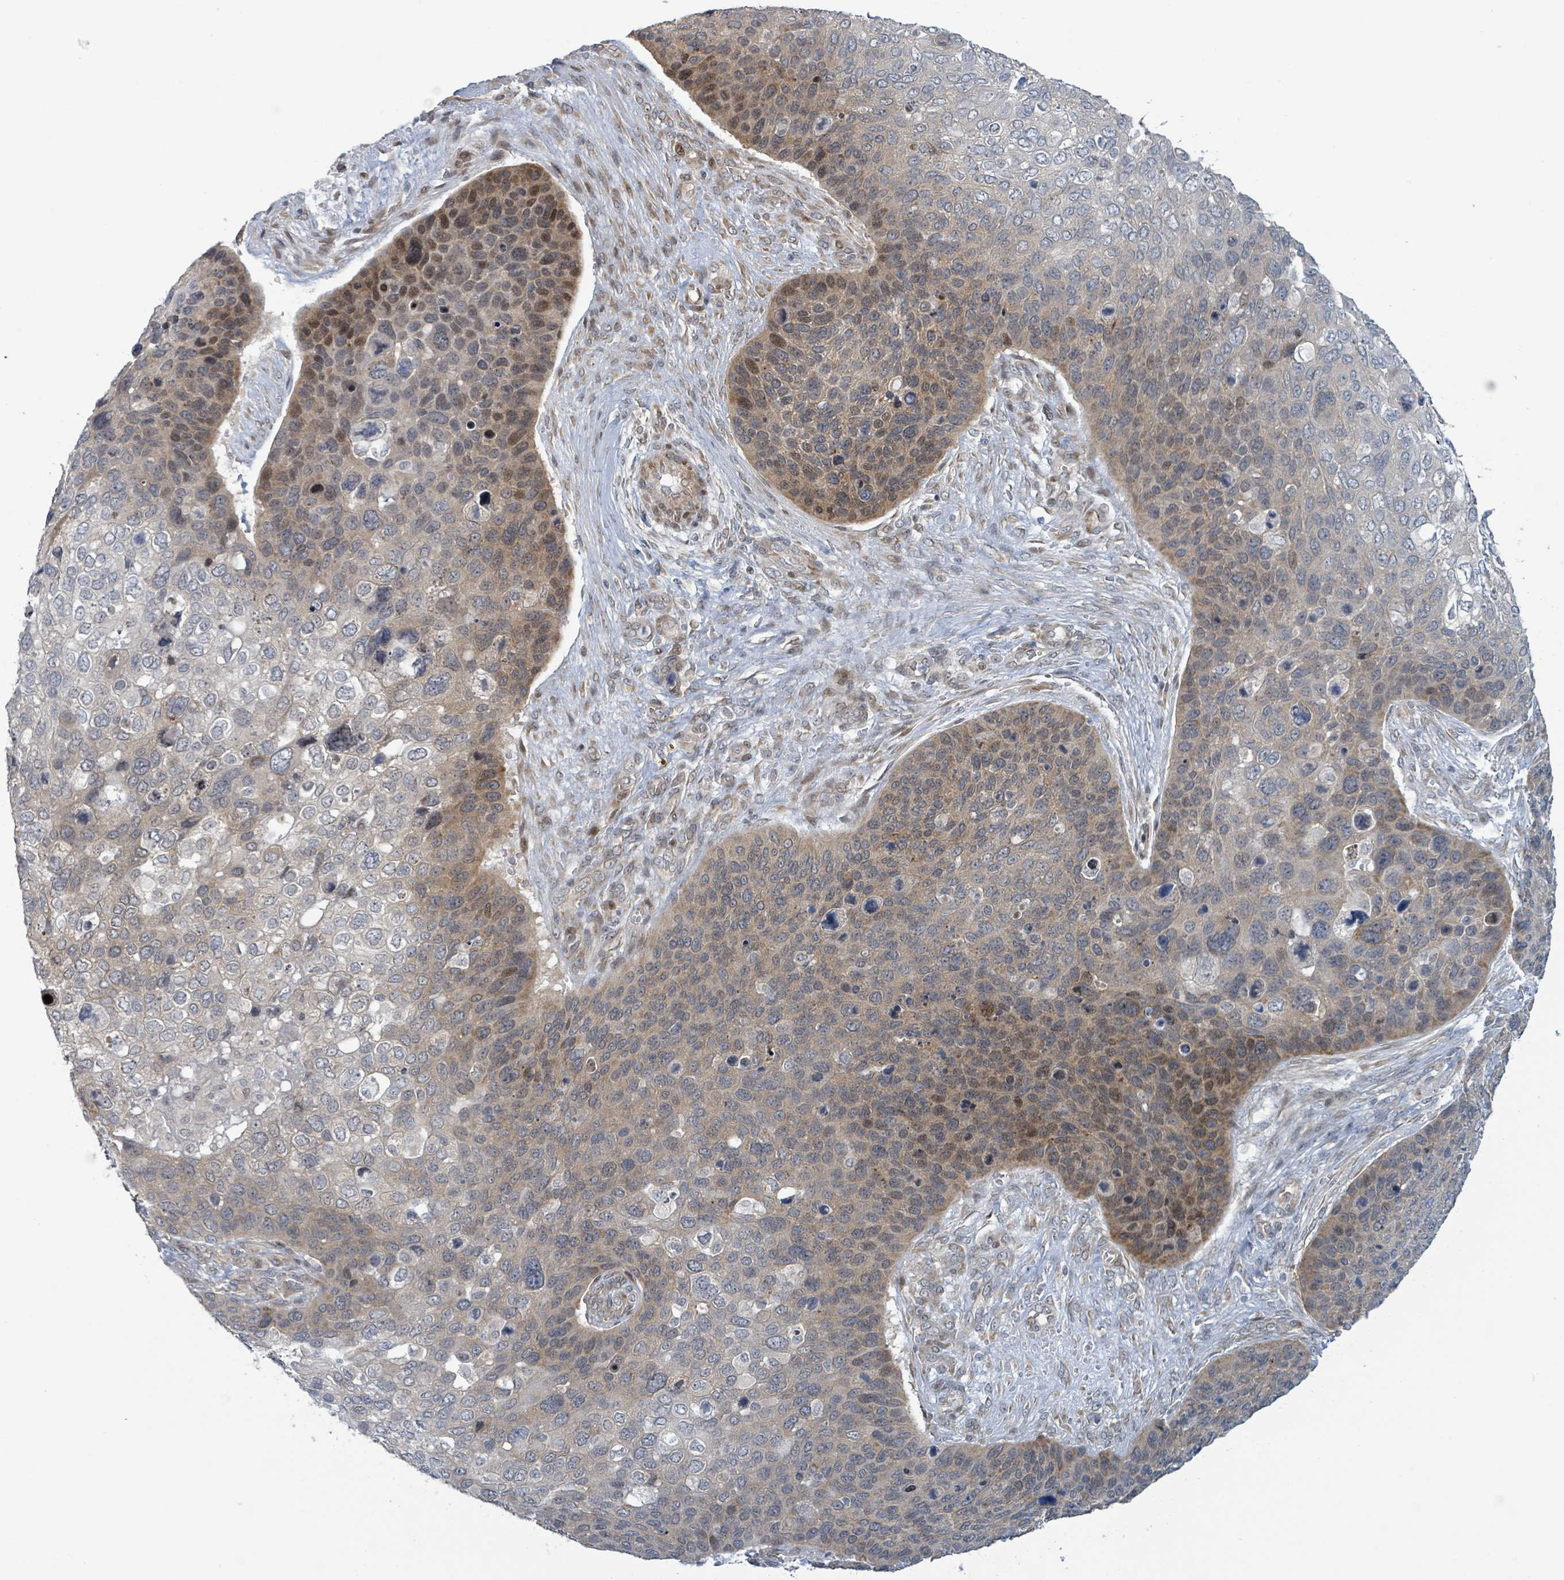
{"staining": {"intensity": "moderate", "quantity": "25%-75%", "location": "cytoplasmic/membranous,nuclear"}, "tissue": "skin cancer", "cell_type": "Tumor cells", "image_type": "cancer", "snomed": [{"axis": "morphology", "description": "Basal cell carcinoma"}, {"axis": "topography", "description": "Skin"}], "caption": "There is medium levels of moderate cytoplasmic/membranous and nuclear expression in tumor cells of skin cancer (basal cell carcinoma), as demonstrated by immunohistochemical staining (brown color).", "gene": "RPL32", "patient": {"sex": "female", "age": 74}}